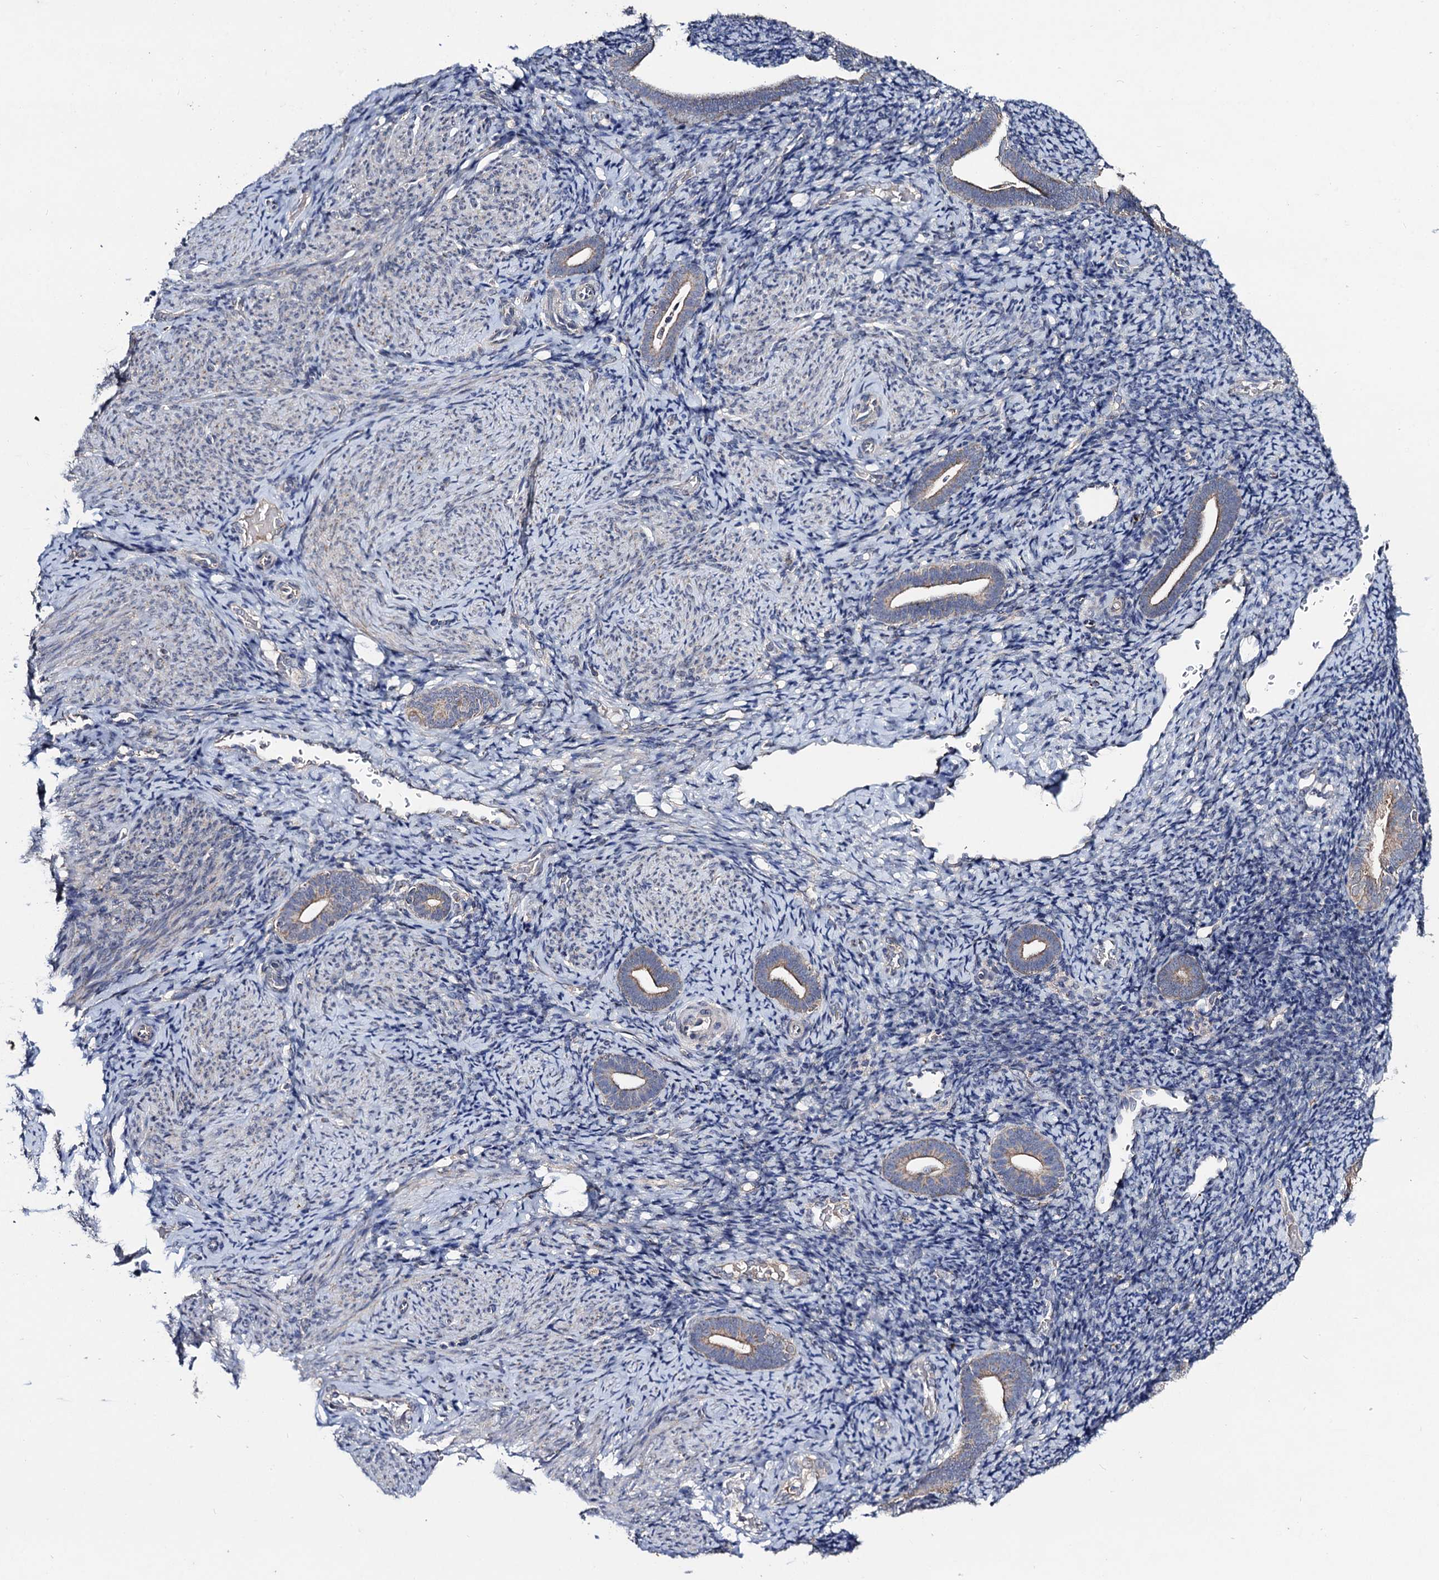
{"staining": {"intensity": "negative", "quantity": "none", "location": "none"}, "tissue": "endometrium", "cell_type": "Cells in endometrial stroma", "image_type": "normal", "snomed": [{"axis": "morphology", "description": "Normal tissue, NOS"}, {"axis": "topography", "description": "Endometrium"}], "caption": "The immunohistochemistry micrograph has no significant positivity in cells in endometrial stroma of endometrium. Brightfield microscopy of IHC stained with DAB (3,3'-diaminobenzidine) (brown) and hematoxylin (blue), captured at high magnification.", "gene": "VPS37D", "patient": {"sex": "female", "age": 51}}